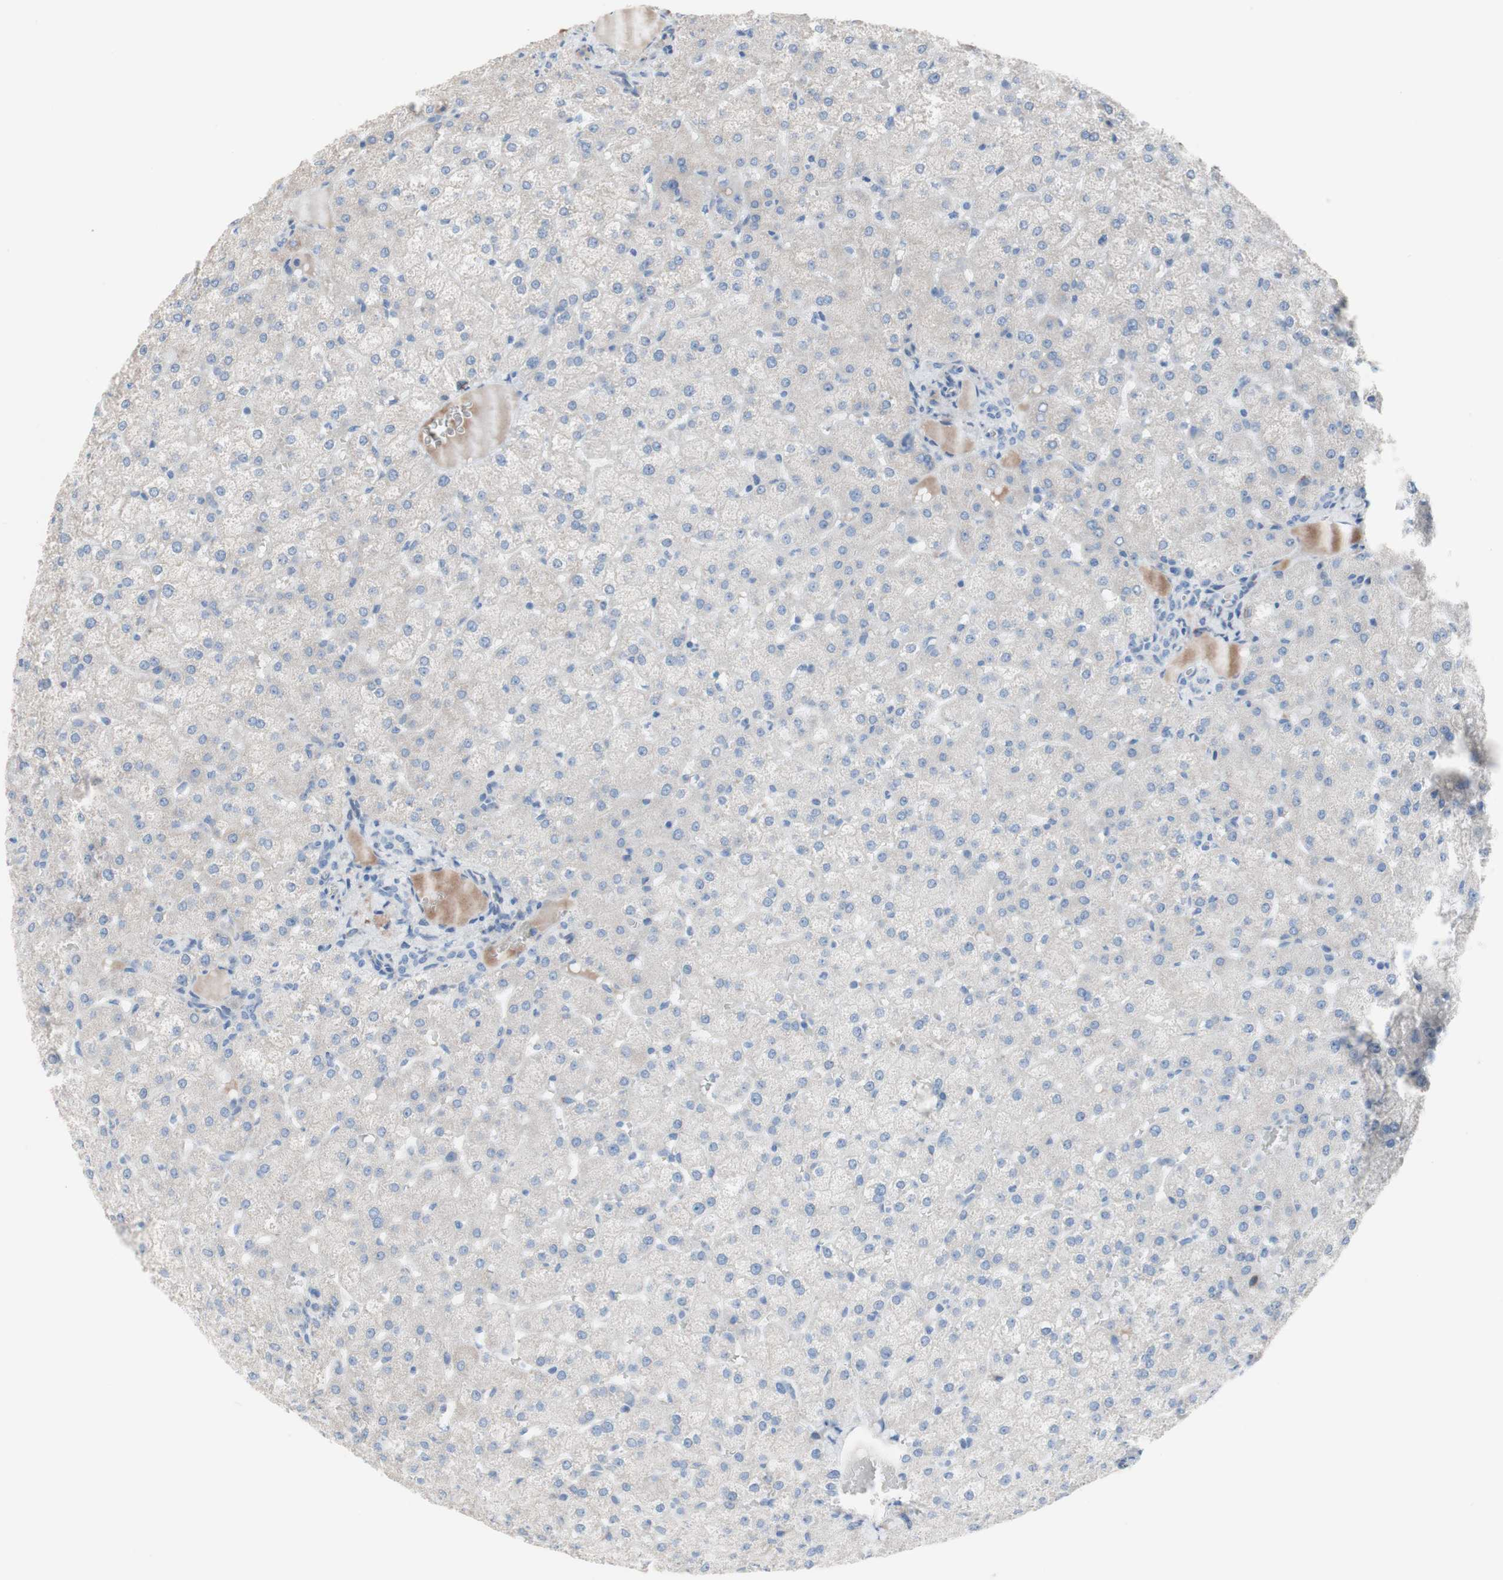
{"staining": {"intensity": "negative", "quantity": "none", "location": "none"}, "tissue": "liver", "cell_type": "Cholangiocytes", "image_type": "normal", "snomed": [{"axis": "morphology", "description": "Normal tissue, NOS"}, {"axis": "topography", "description": "Liver"}], "caption": "Cholangiocytes are negative for brown protein staining in unremarkable liver. (Stains: DAB IHC with hematoxylin counter stain, Microscopy: brightfield microscopy at high magnification).", "gene": "AGPAT5", "patient": {"sex": "female", "age": 32}}